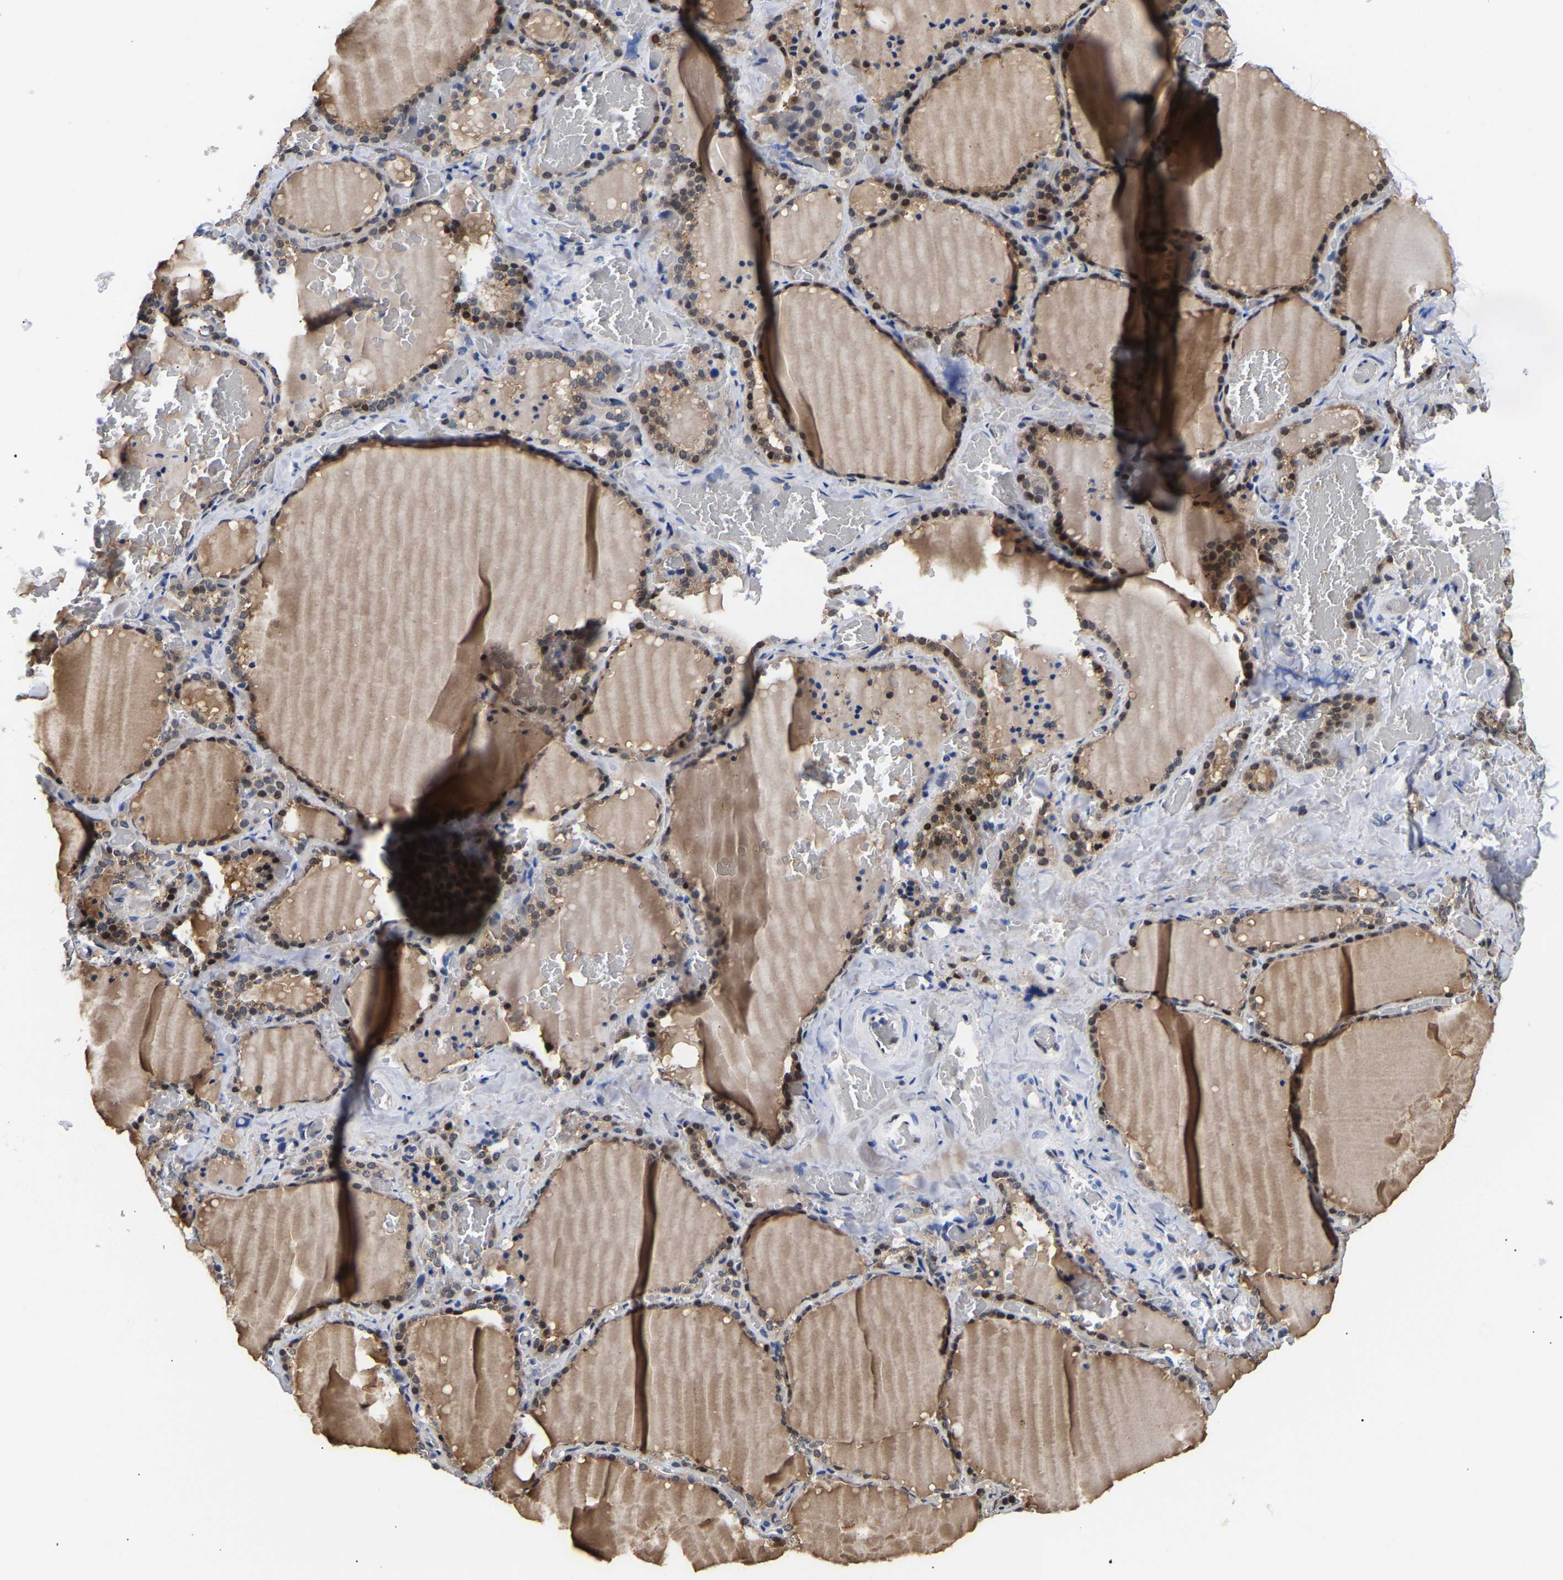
{"staining": {"intensity": "strong", "quantity": ">75%", "location": "cytoplasmic/membranous,nuclear"}, "tissue": "thyroid gland", "cell_type": "Glandular cells", "image_type": "normal", "snomed": [{"axis": "morphology", "description": "Normal tissue, NOS"}, {"axis": "topography", "description": "Thyroid gland"}], "caption": "Strong cytoplasmic/membranous,nuclear staining is appreciated in about >75% of glandular cells in normal thyroid gland. Using DAB (3,3'-diaminobenzidine) (brown) and hematoxylin (blue) stains, captured at high magnification using brightfield microscopy.", "gene": "PTRHD1", "patient": {"sex": "female", "age": 22}}